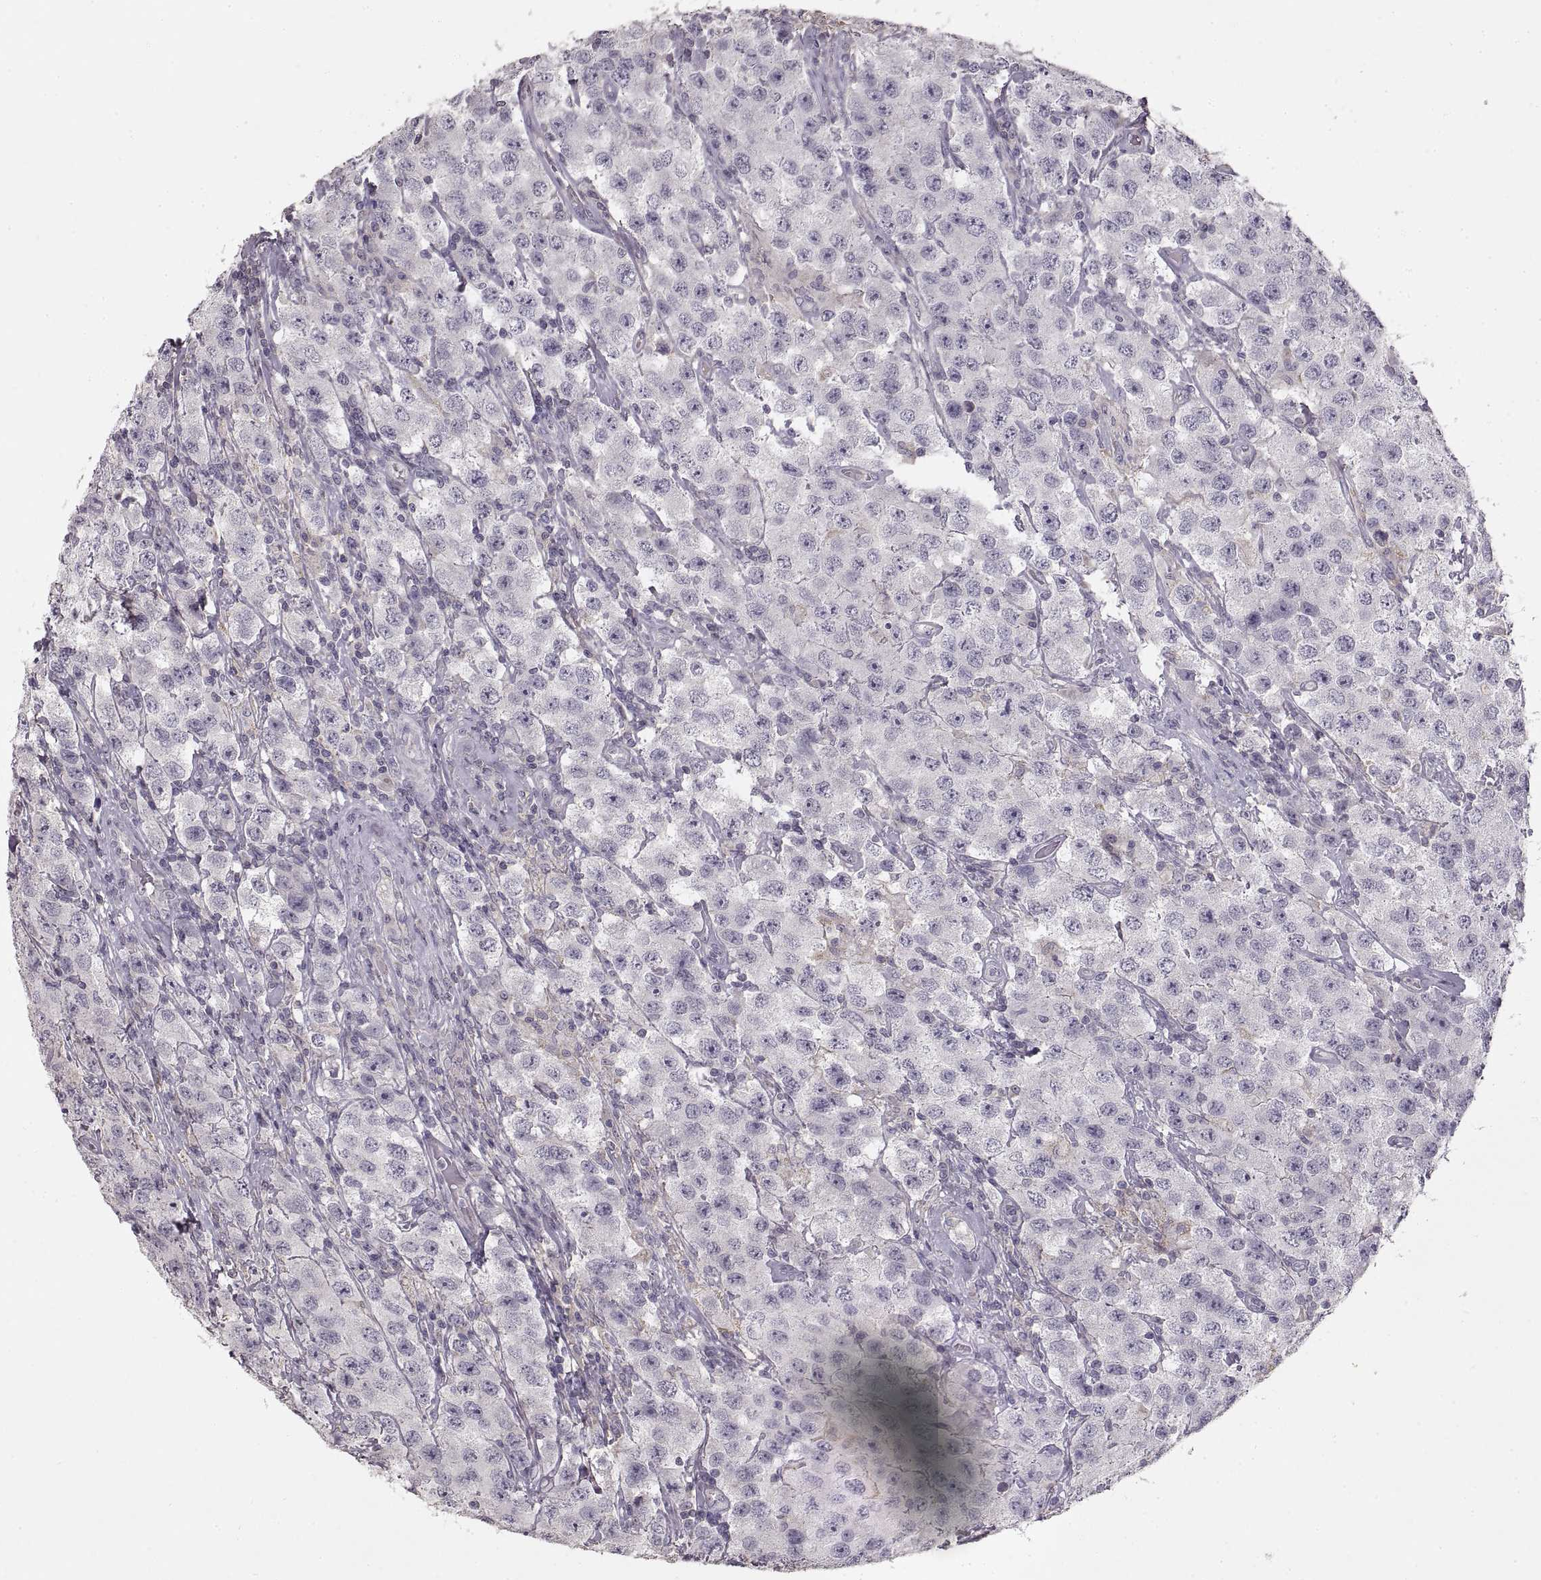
{"staining": {"intensity": "negative", "quantity": "none", "location": "none"}, "tissue": "testis cancer", "cell_type": "Tumor cells", "image_type": "cancer", "snomed": [{"axis": "morphology", "description": "Seminoma, NOS"}, {"axis": "topography", "description": "Testis"}], "caption": "Image shows no significant protein staining in tumor cells of testis cancer (seminoma). (DAB immunohistochemistry (IHC) with hematoxylin counter stain).", "gene": "ADAM11", "patient": {"sex": "male", "age": 52}}